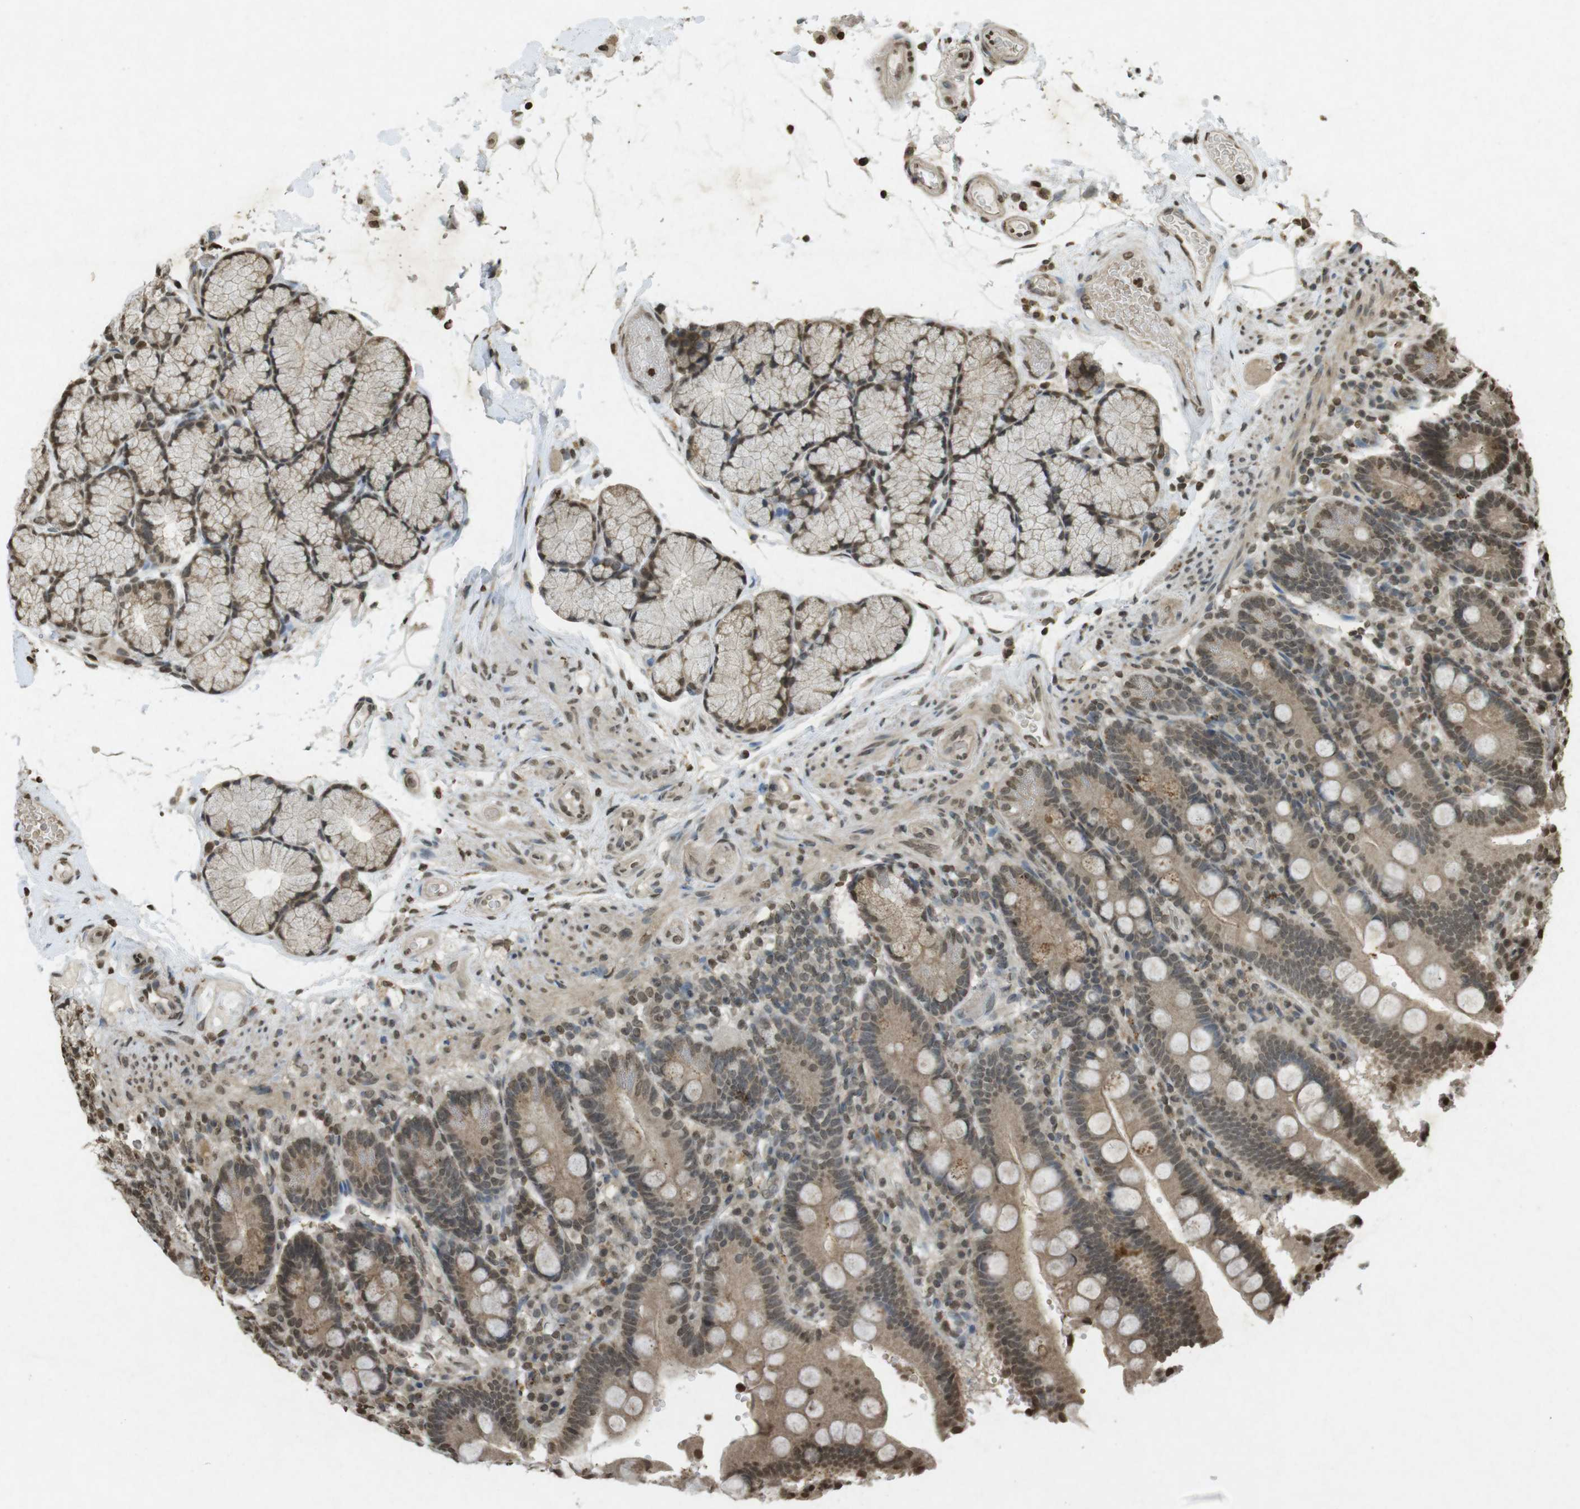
{"staining": {"intensity": "moderate", "quantity": ">75%", "location": "cytoplasmic/membranous,nuclear"}, "tissue": "duodenum", "cell_type": "Glandular cells", "image_type": "normal", "snomed": [{"axis": "morphology", "description": "Normal tissue, NOS"}, {"axis": "topography", "description": "Small intestine, NOS"}], "caption": "Moderate cytoplasmic/membranous,nuclear positivity is identified in approximately >75% of glandular cells in benign duodenum.", "gene": "ORC4", "patient": {"sex": "female", "age": 71}}